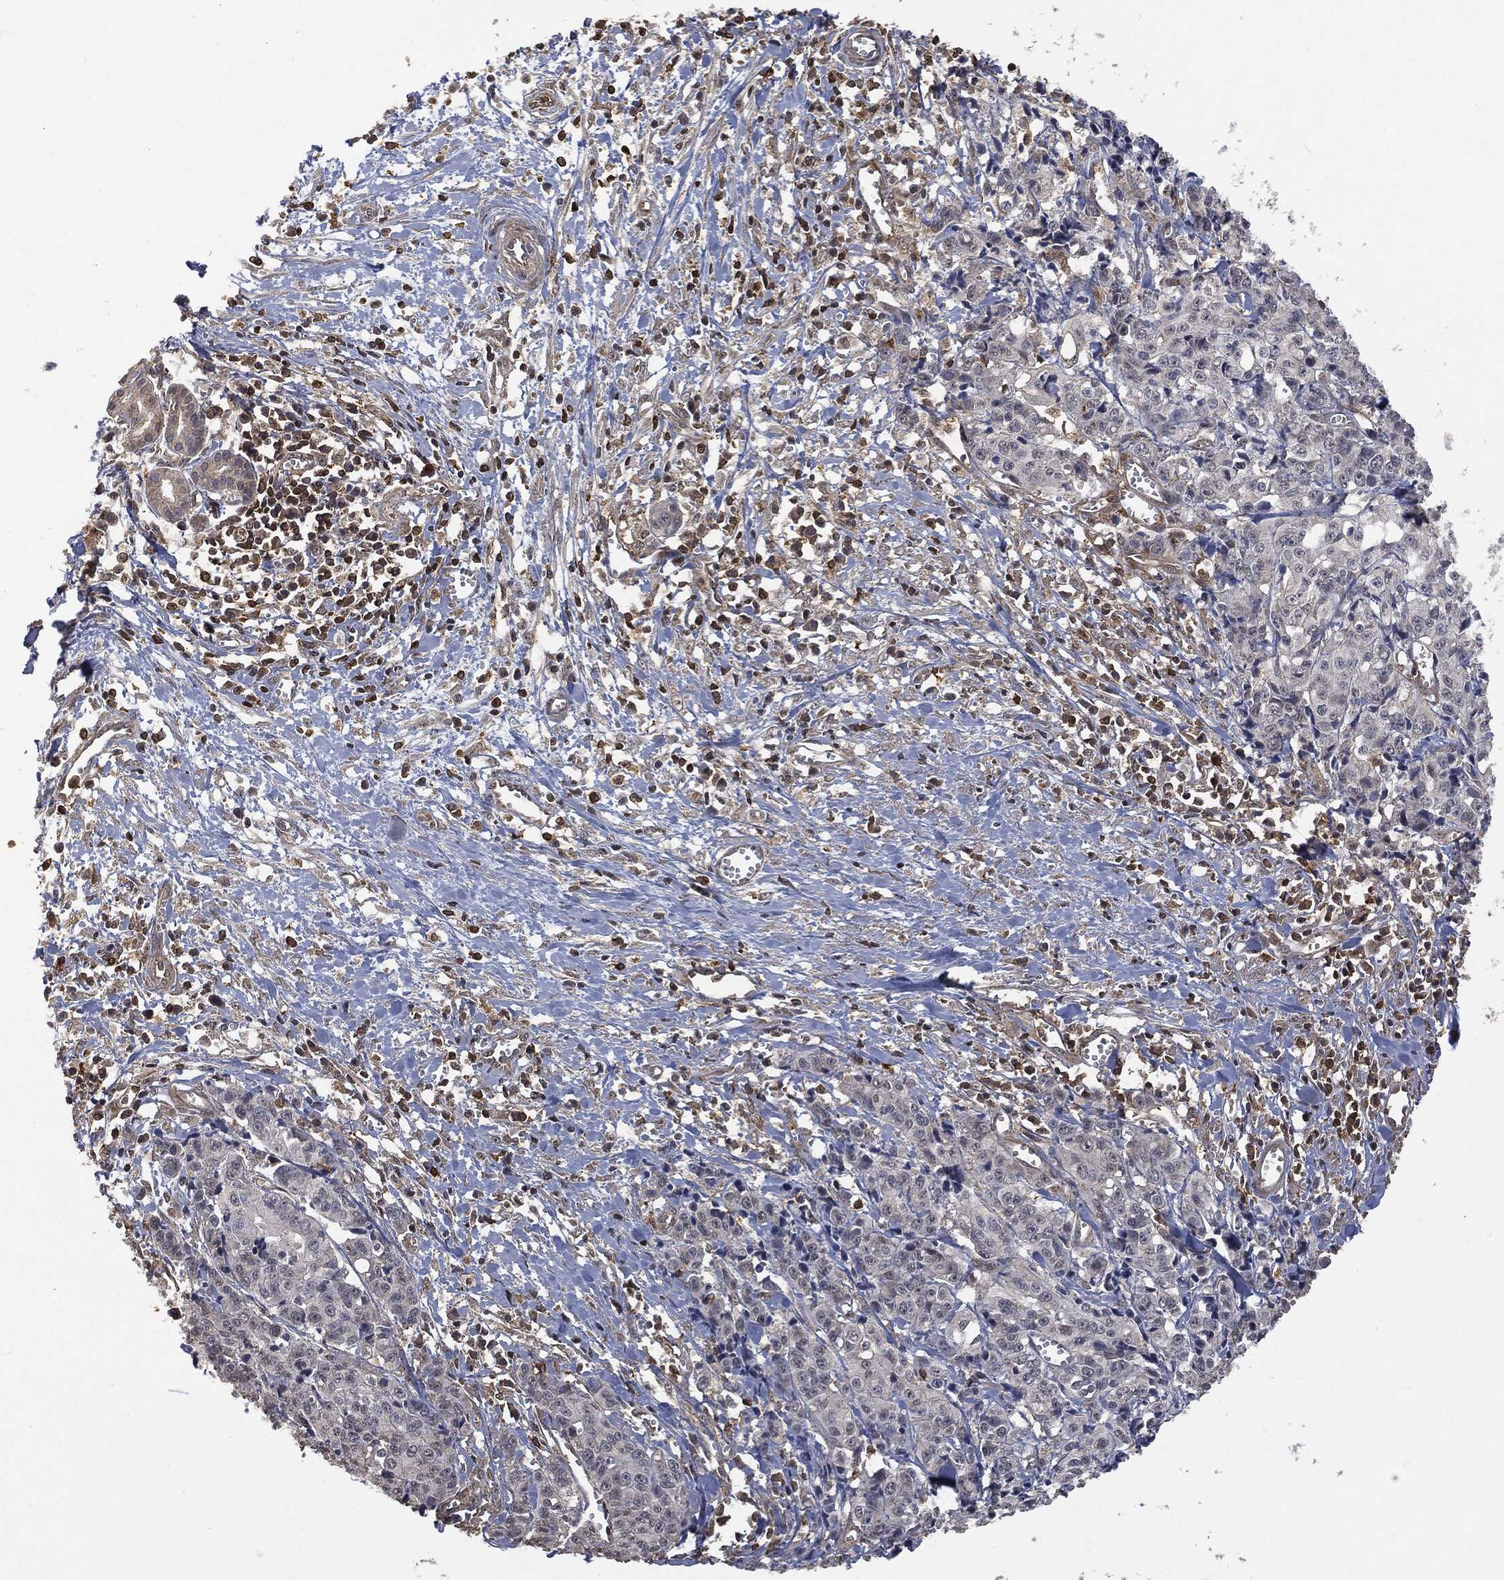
{"staining": {"intensity": "negative", "quantity": "none", "location": "none"}, "tissue": "pancreatic cancer", "cell_type": "Tumor cells", "image_type": "cancer", "snomed": [{"axis": "morphology", "description": "Adenocarcinoma, NOS"}, {"axis": "topography", "description": "Pancreas"}], "caption": "High power microscopy image of an immunohistochemistry (IHC) micrograph of pancreatic cancer, revealing no significant expression in tumor cells.", "gene": "PSMB10", "patient": {"sex": "female", "age": 72}}